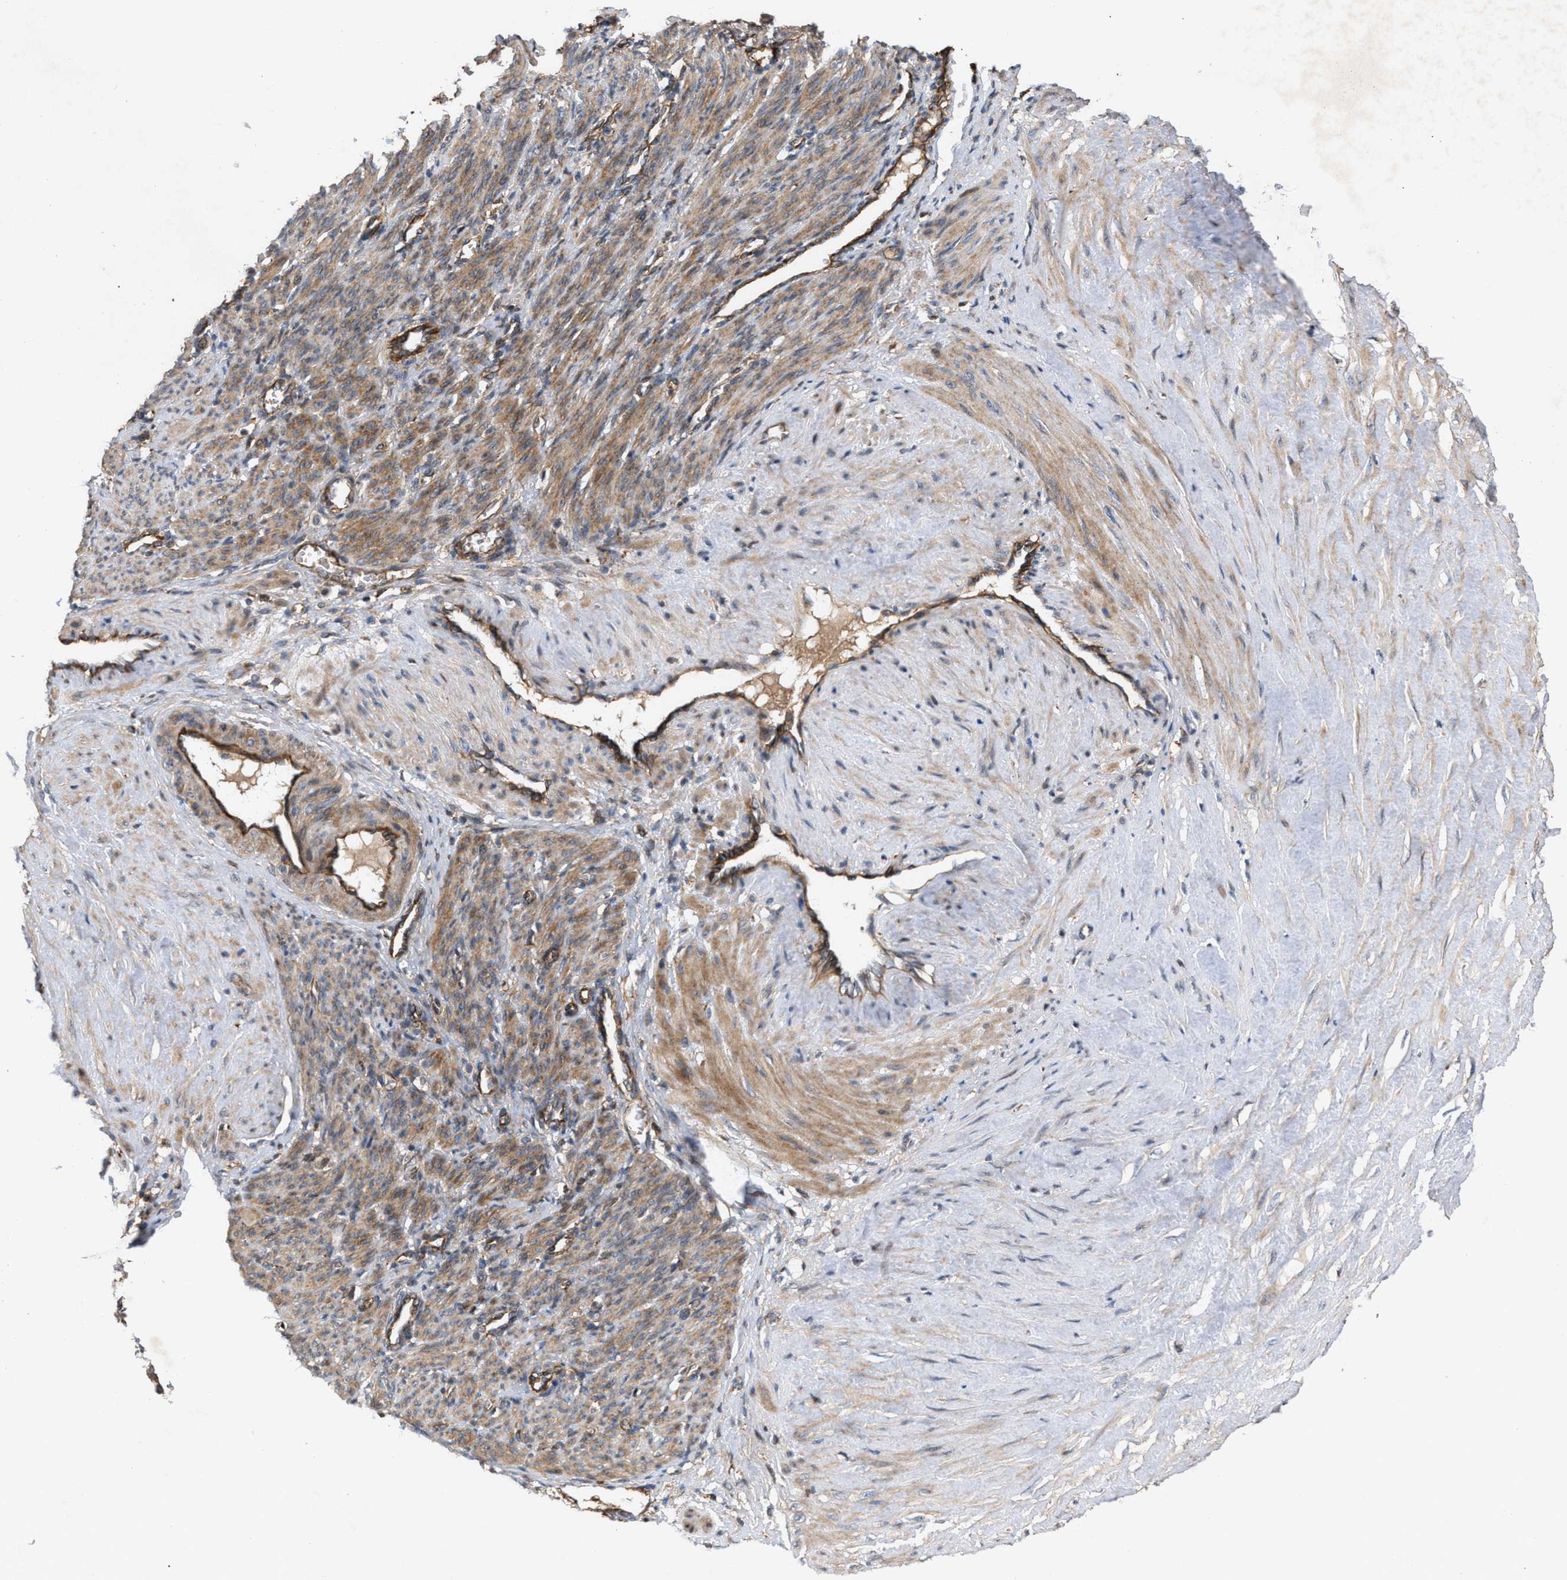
{"staining": {"intensity": "moderate", "quantity": ">75%", "location": "cytoplasmic/membranous"}, "tissue": "smooth muscle", "cell_type": "Smooth muscle cells", "image_type": "normal", "snomed": [{"axis": "morphology", "description": "Normal tissue, NOS"}, {"axis": "topography", "description": "Endometrium"}], "caption": "High-power microscopy captured an IHC image of unremarkable smooth muscle, revealing moderate cytoplasmic/membranous staining in approximately >75% of smooth muscle cells. (Brightfield microscopy of DAB IHC at high magnification).", "gene": "GCC1", "patient": {"sex": "female", "age": 33}}